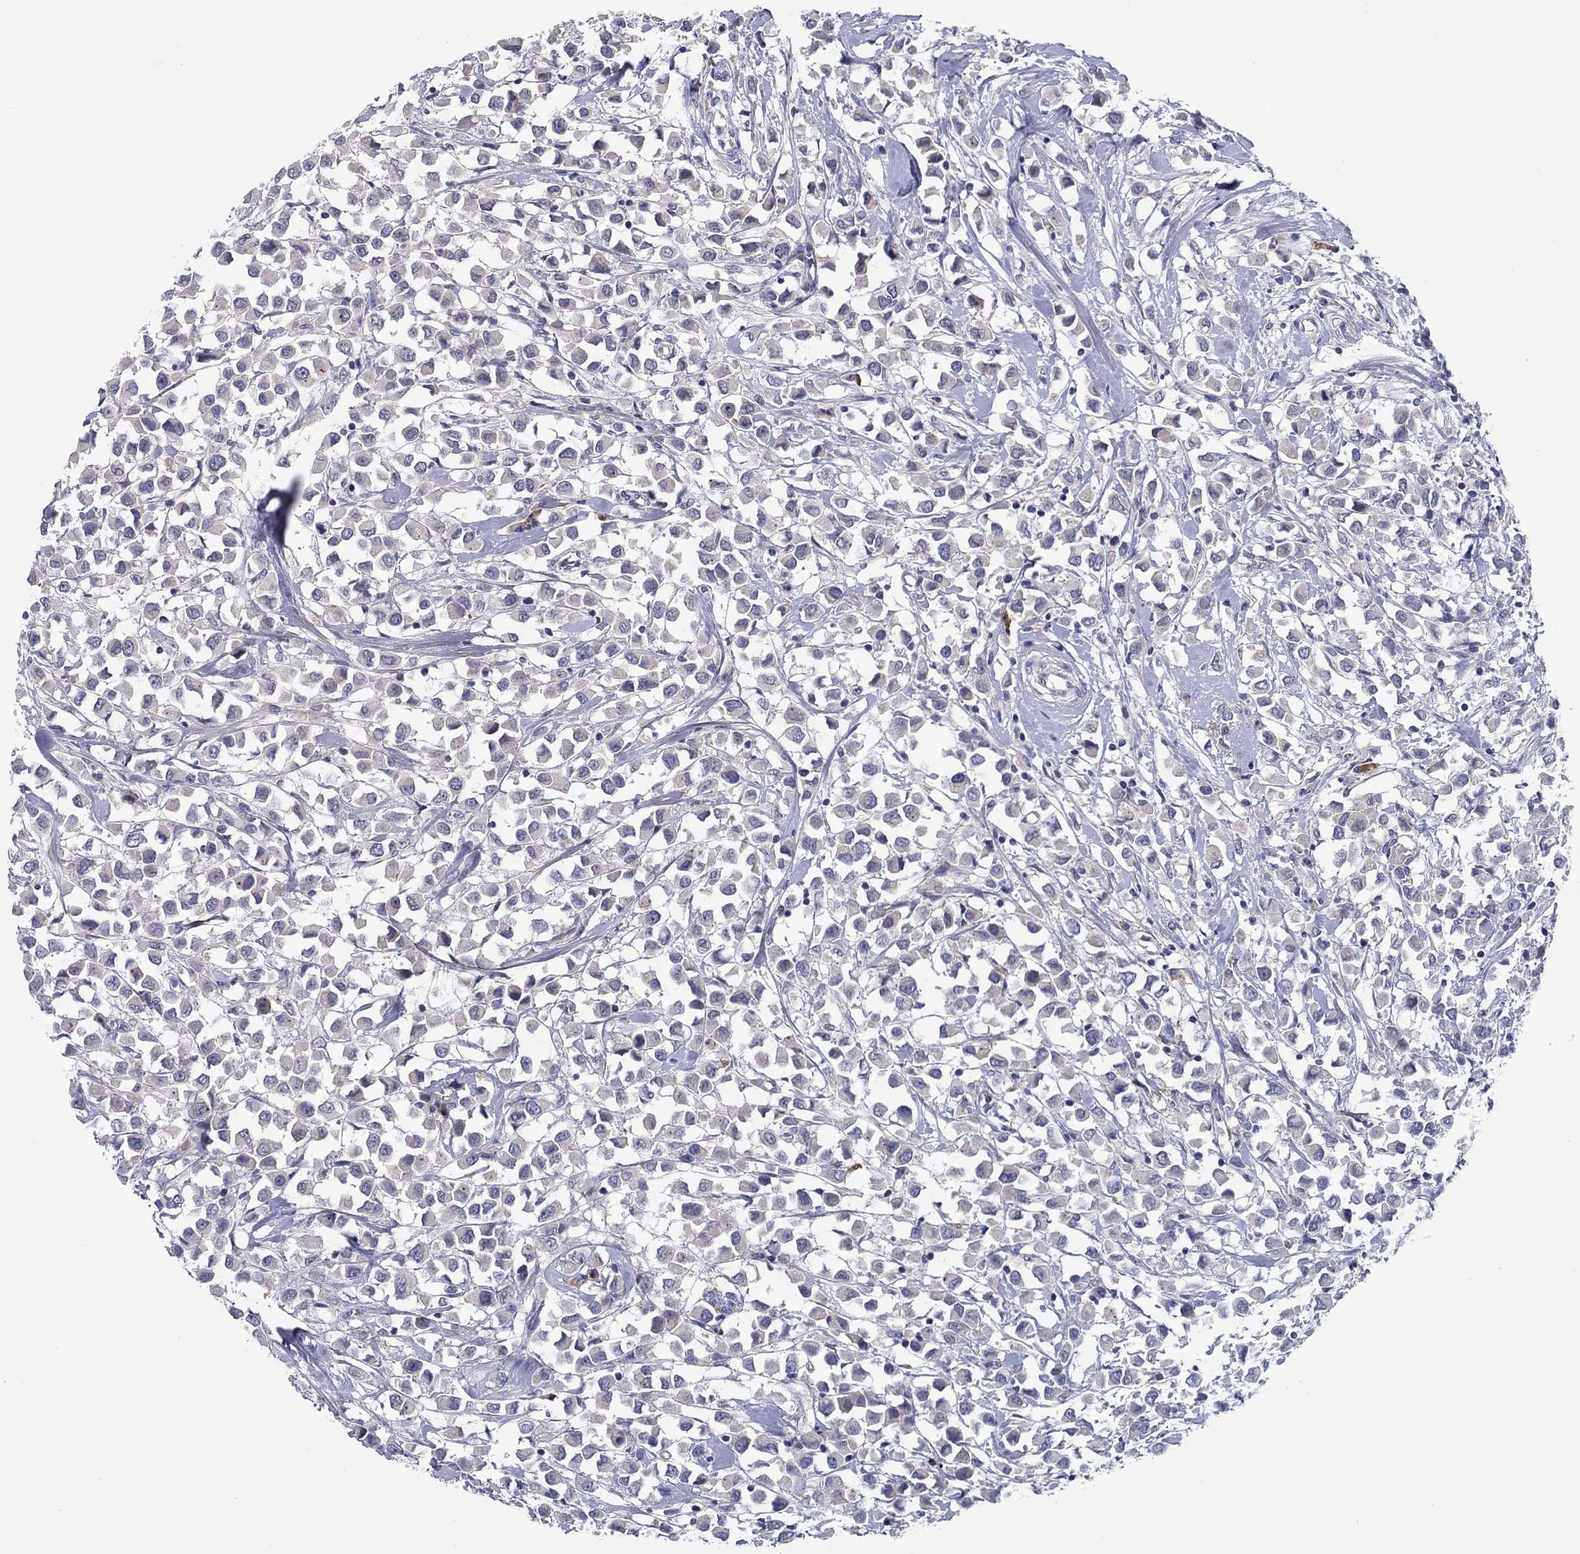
{"staining": {"intensity": "negative", "quantity": "none", "location": "none"}, "tissue": "breast cancer", "cell_type": "Tumor cells", "image_type": "cancer", "snomed": [{"axis": "morphology", "description": "Duct carcinoma"}, {"axis": "topography", "description": "Breast"}], "caption": "This photomicrograph is of breast cancer stained with IHC to label a protein in brown with the nuclei are counter-stained blue. There is no expression in tumor cells.", "gene": "CACNA1A", "patient": {"sex": "female", "age": 61}}